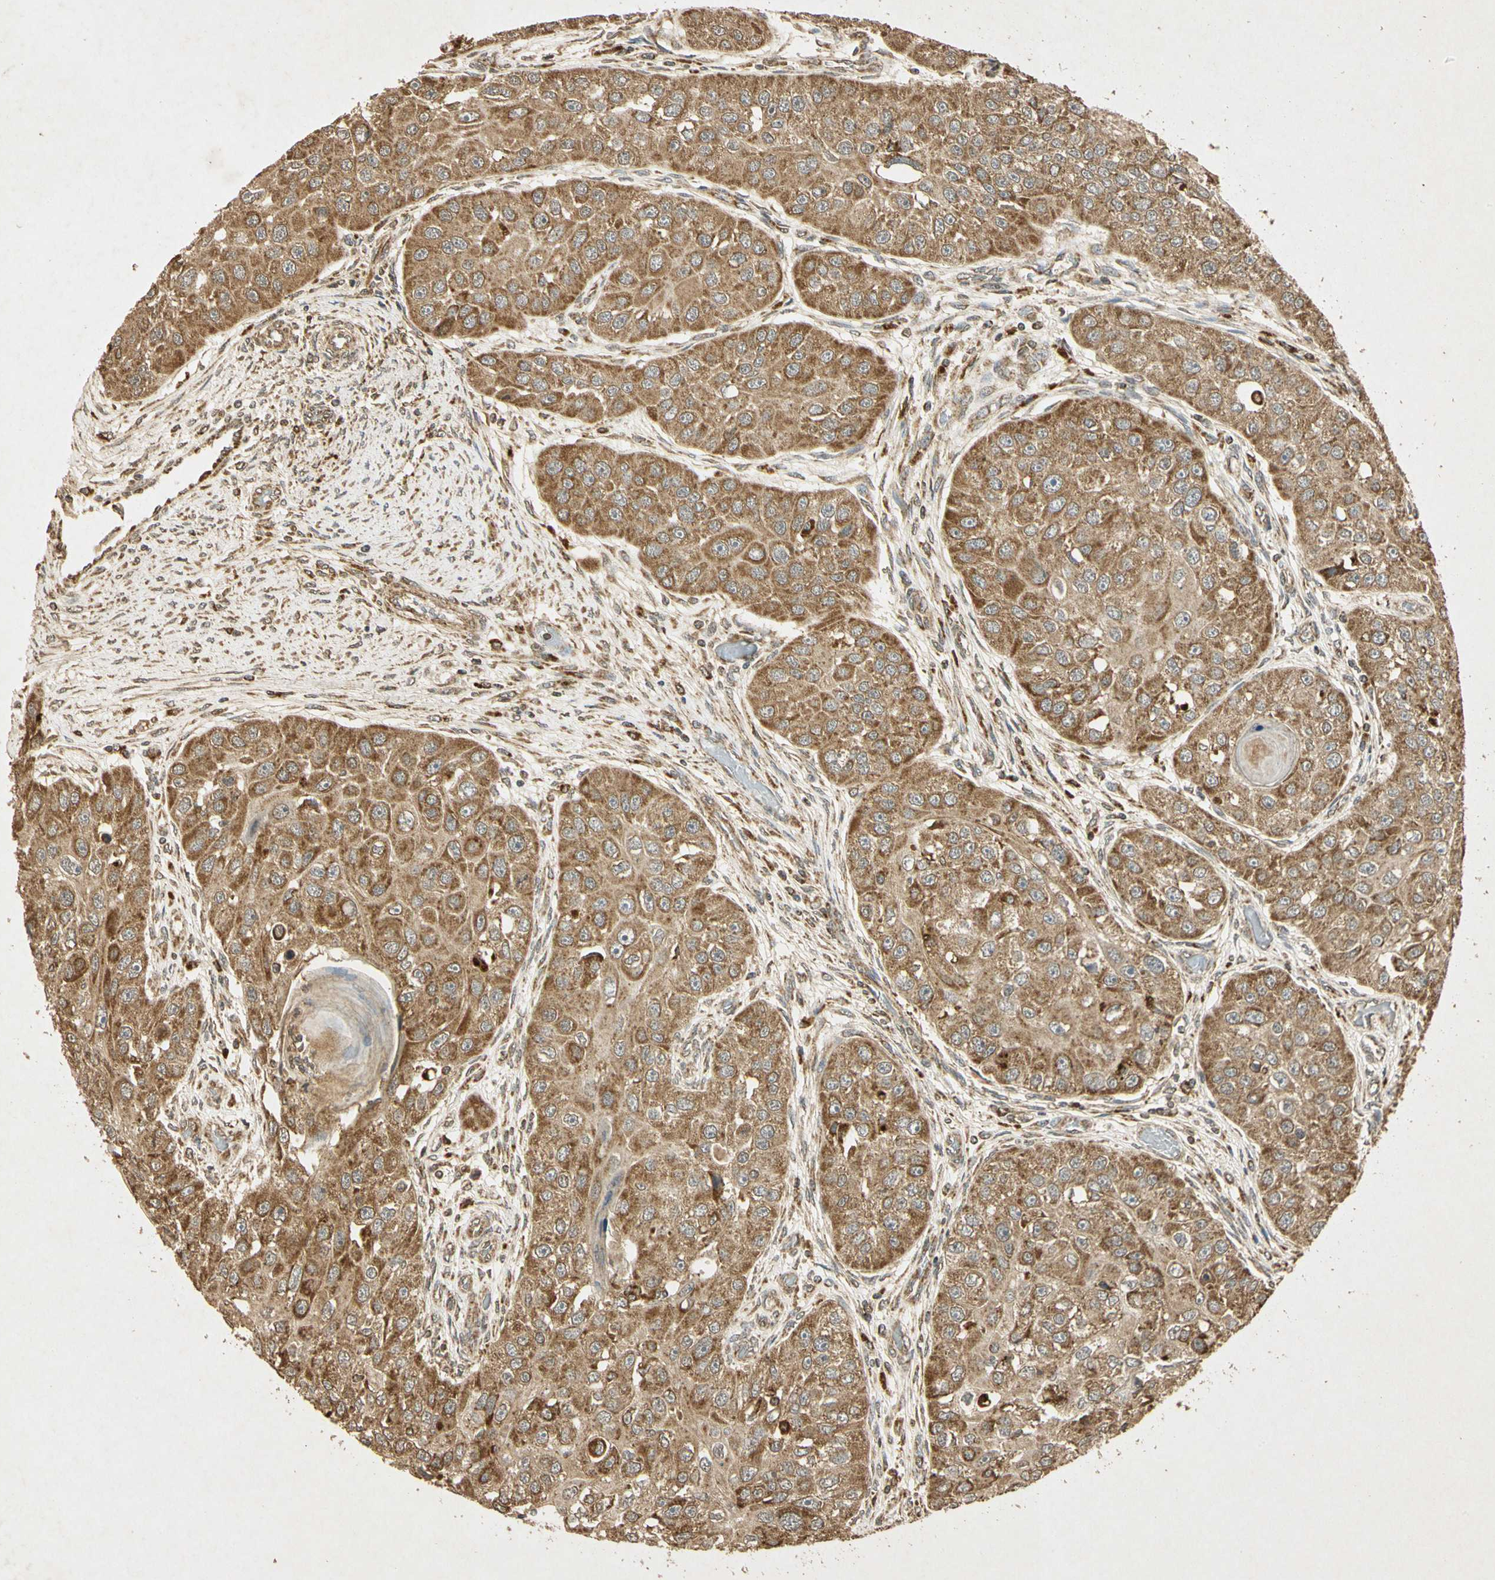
{"staining": {"intensity": "moderate", "quantity": ">75%", "location": "cytoplasmic/membranous"}, "tissue": "head and neck cancer", "cell_type": "Tumor cells", "image_type": "cancer", "snomed": [{"axis": "morphology", "description": "Normal tissue, NOS"}, {"axis": "morphology", "description": "Squamous cell carcinoma, NOS"}, {"axis": "topography", "description": "Skeletal muscle"}, {"axis": "topography", "description": "Head-Neck"}], "caption": "Immunohistochemical staining of squamous cell carcinoma (head and neck) shows medium levels of moderate cytoplasmic/membranous protein expression in about >75% of tumor cells.", "gene": "PRDX3", "patient": {"sex": "male", "age": 51}}